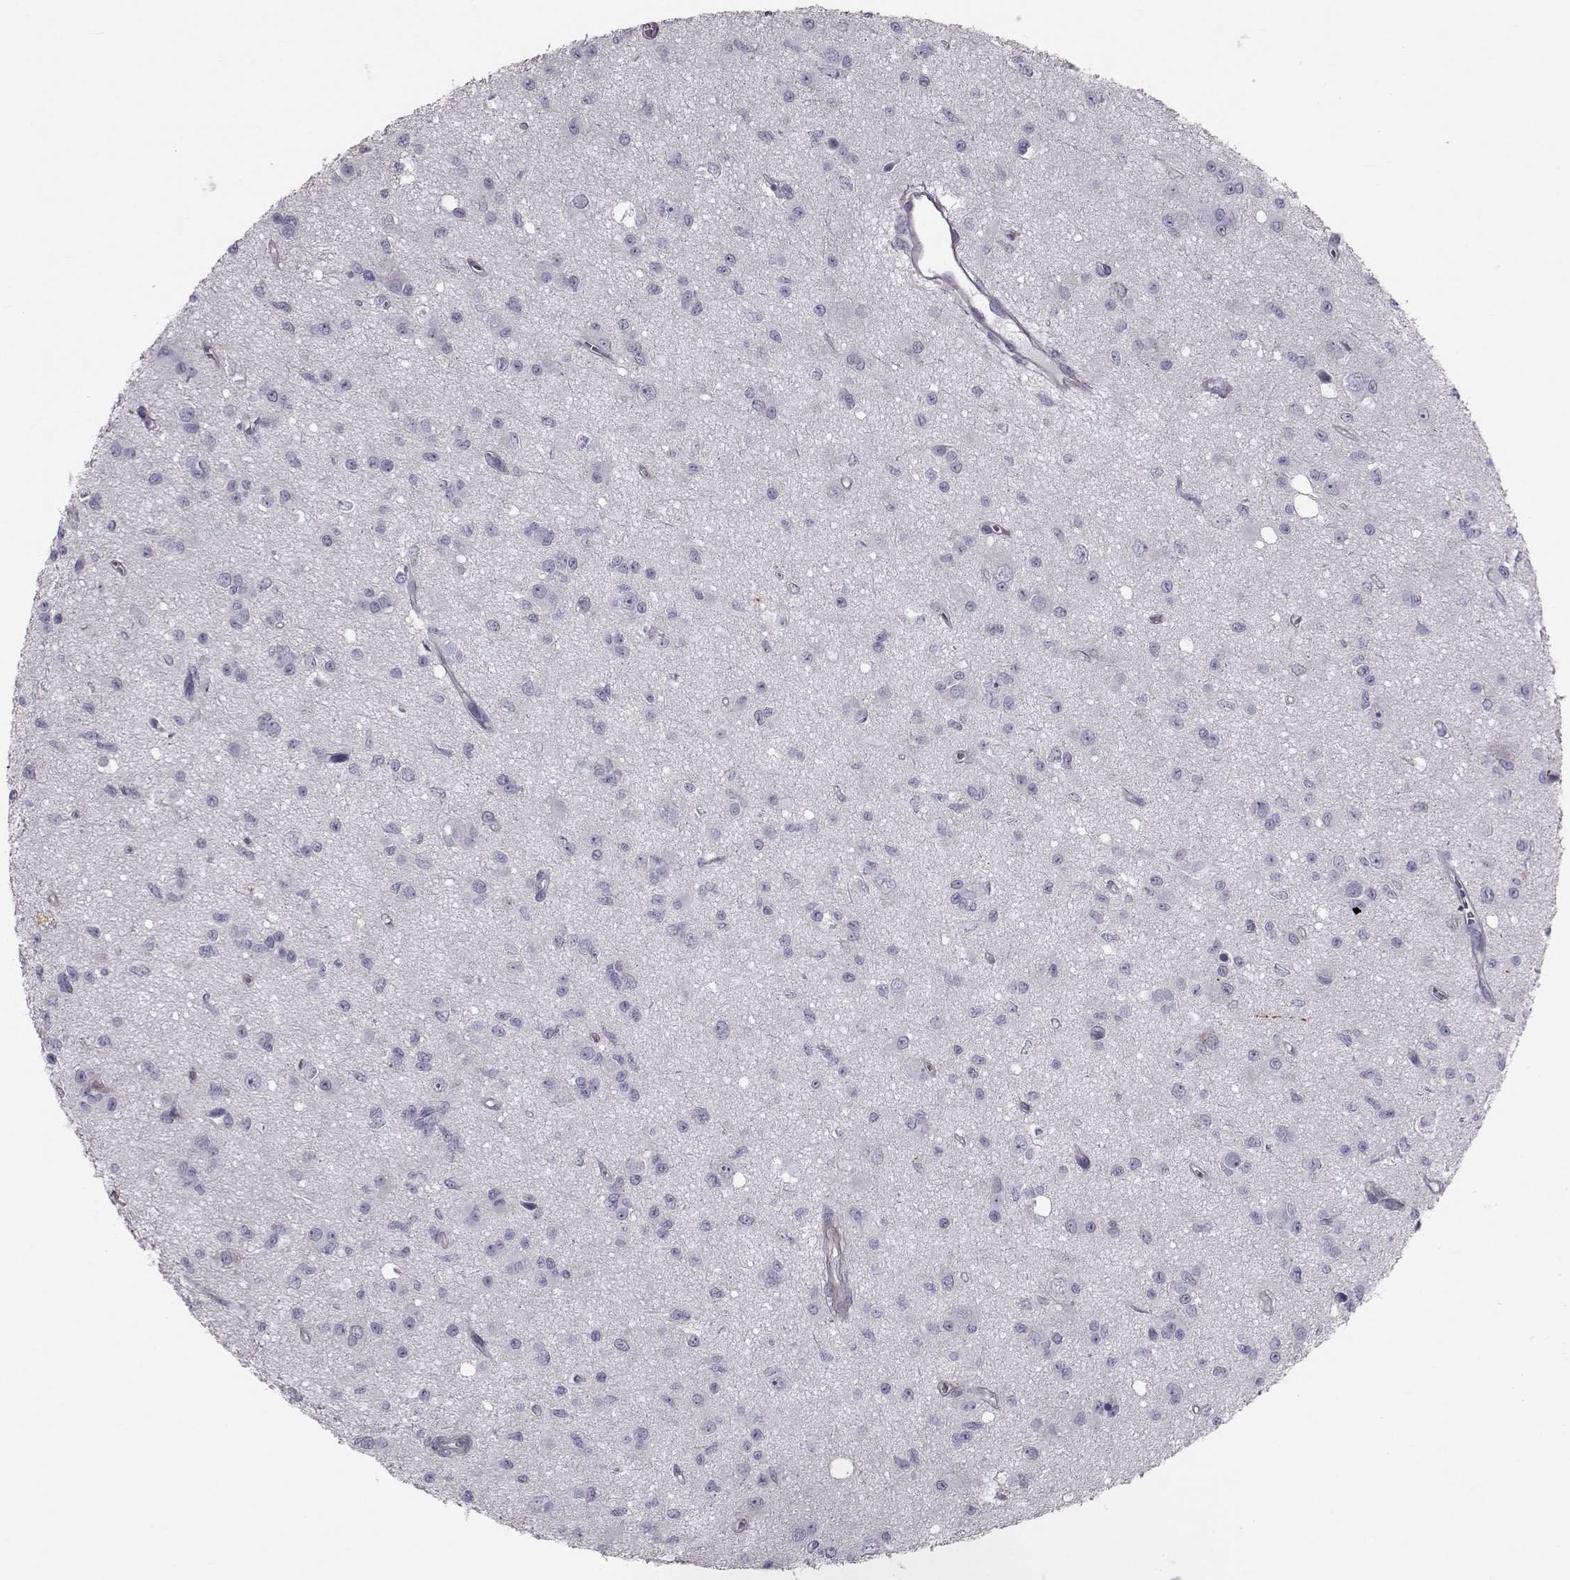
{"staining": {"intensity": "negative", "quantity": "none", "location": "none"}, "tissue": "glioma", "cell_type": "Tumor cells", "image_type": "cancer", "snomed": [{"axis": "morphology", "description": "Glioma, malignant, Low grade"}, {"axis": "topography", "description": "Brain"}], "caption": "DAB immunohistochemical staining of human glioma reveals no significant positivity in tumor cells.", "gene": "GARIN3", "patient": {"sex": "female", "age": 45}}